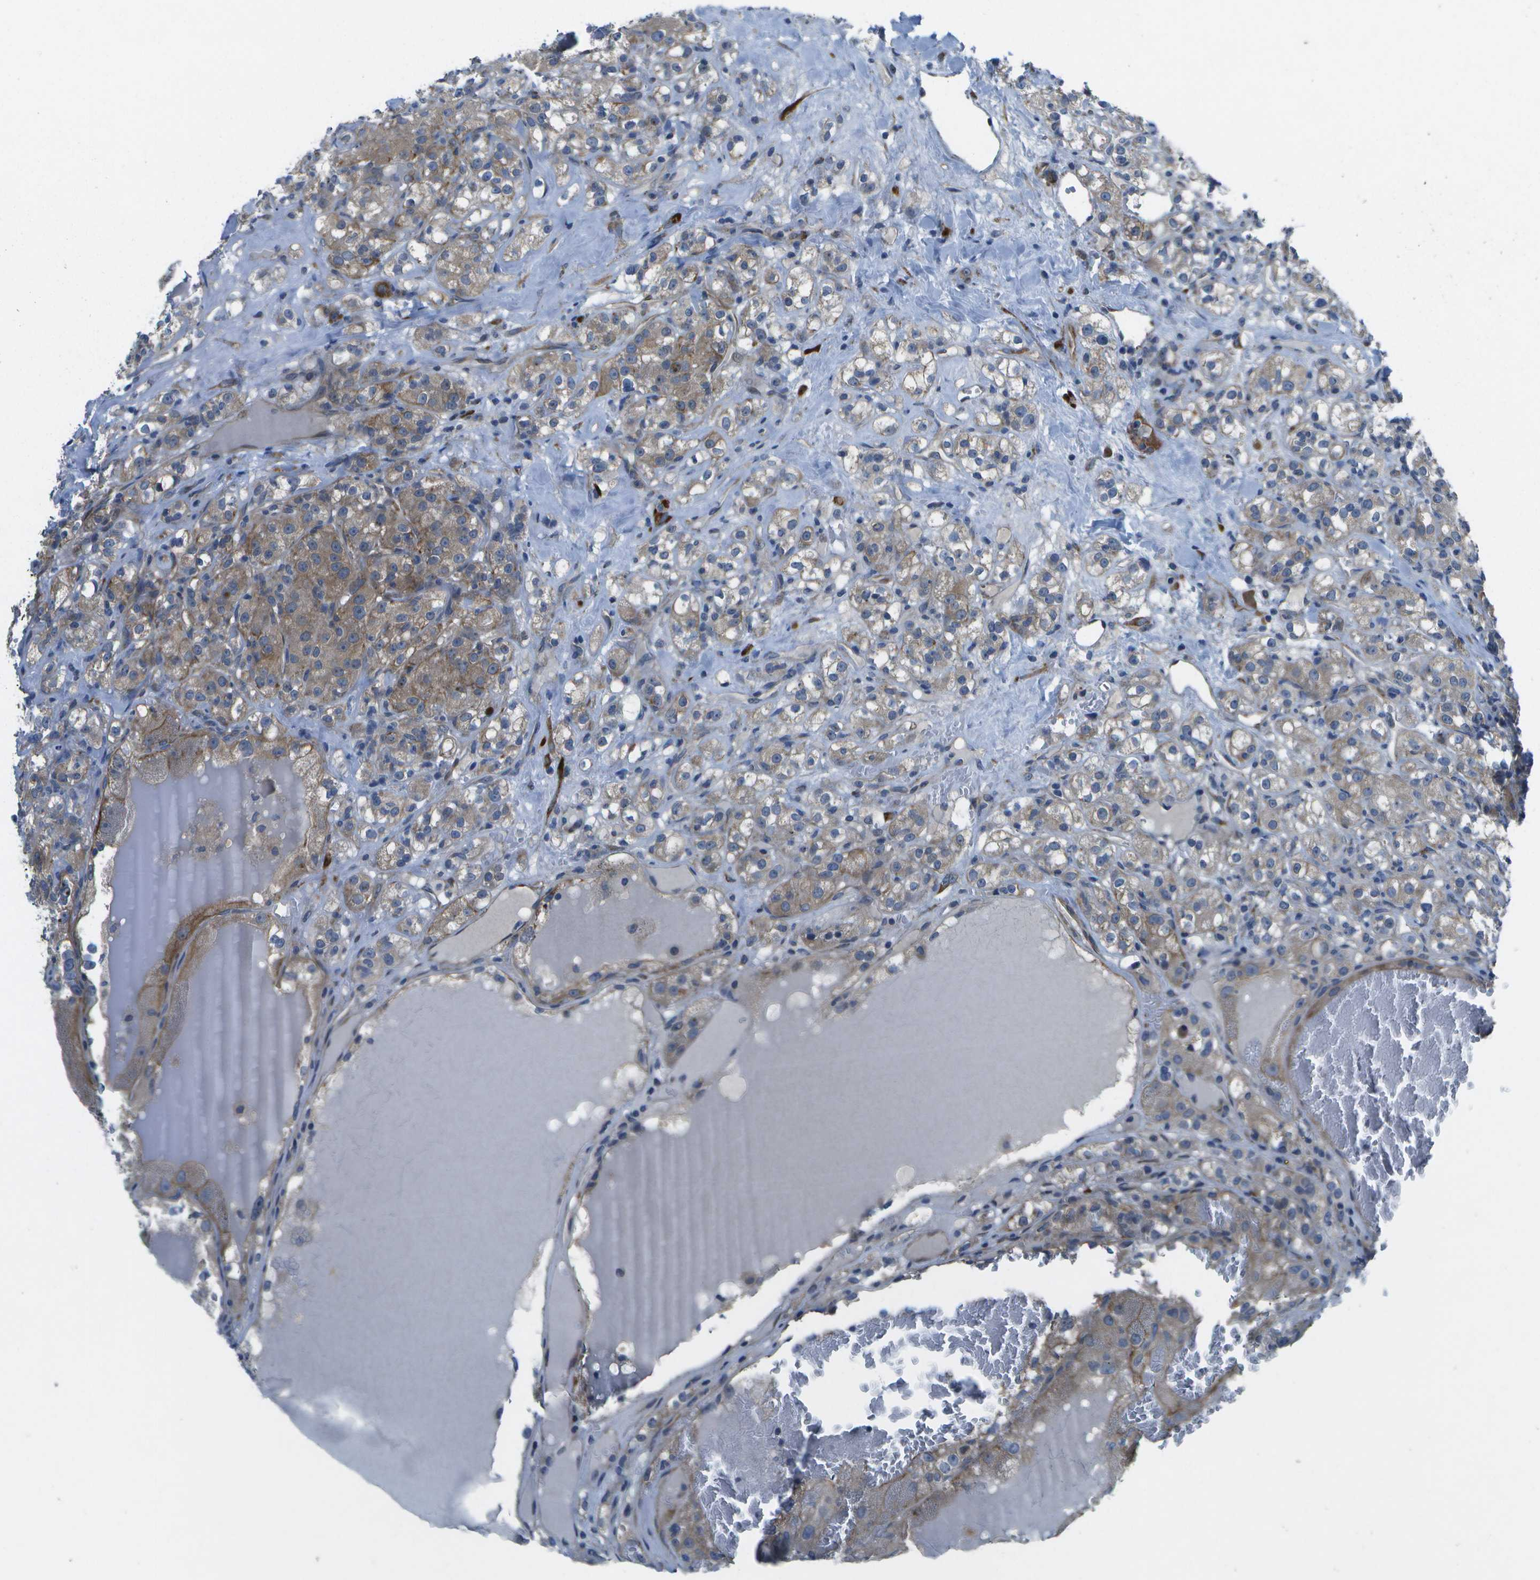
{"staining": {"intensity": "moderate", "quantity": "25%-75%", "location": "cytoplasmic/membranous"}, "tissue": "renal cancer", "cell_type": "Tumor cells", "image_type": "cancer", "snomed": [{"axis": "morphology", "description": "Normal tissue, NOS"}, {"axis": "morphology", "description": "Adenocarcinoma, NOS"}, {"axis": "topography", "description": "Kidney"}], "caption": "The micrograph exhibits immunohistochemical staining of renal cancer (adenocarcinoma). There is moderate cytoplasmic/membranous expression is identified in approximately 25%-75% of tumor cells.", "gene": "P3H1", "patient": {"sex": "male", "age": 61}}